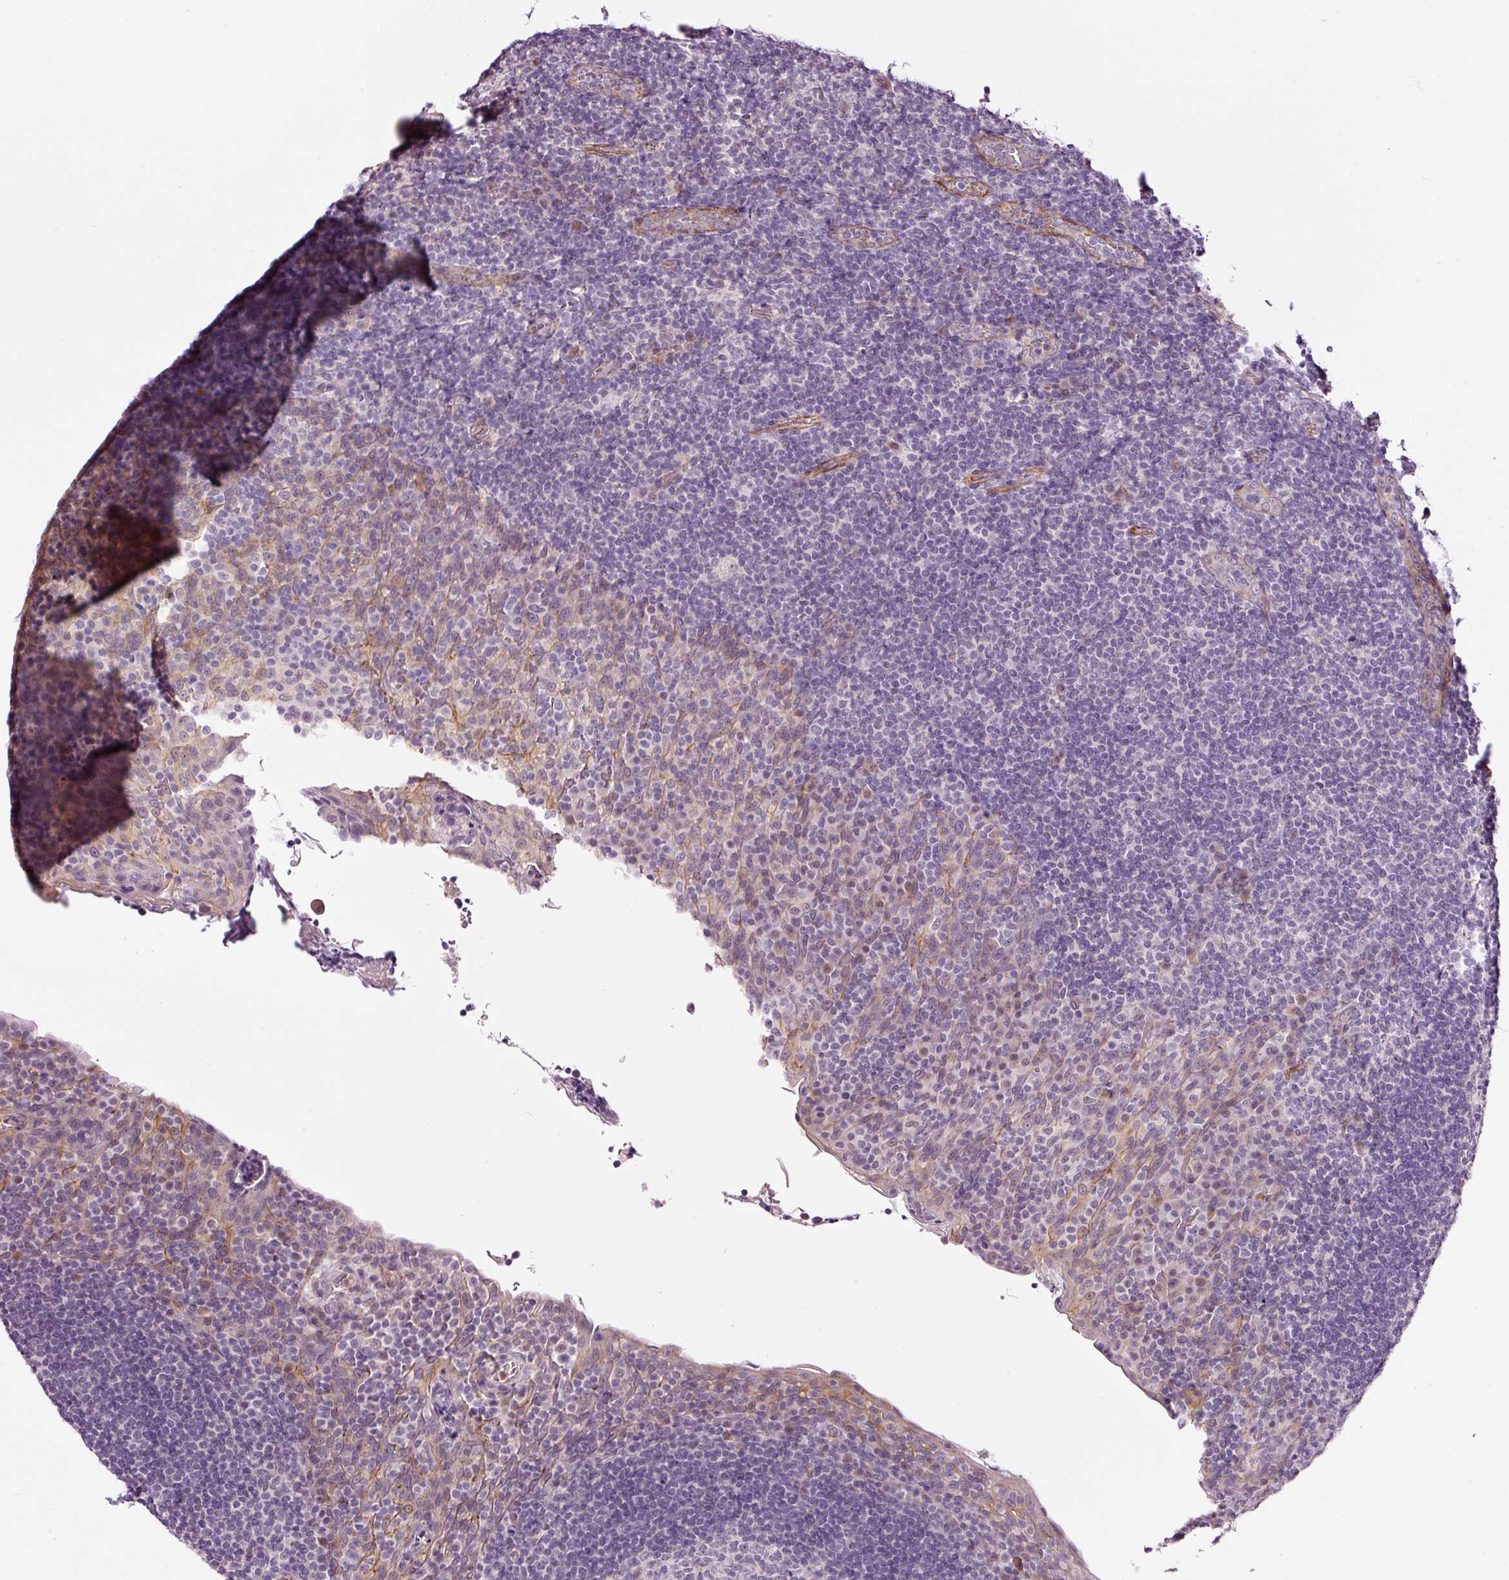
{"staining": {"intensity": "negative", "quantity": "none", "location": "none"}, "tissue": "tonsil", "cell_type": "Germinal center cells", "image_type": "normal", "snomed": [{"axis": "morphology", "description": "Normal tissue, NOS"}, {"axis": "topography", "description": "Tonsil"}], "caption": "High power microscopy photomicrograph of an immunohistochemistry (IHC) histopathology image of unremarkable tonsil, revealing no significant positivity in germinal center cells.", "gene": "ABCB4", "patient": {"sex": "male", "age": 17}}